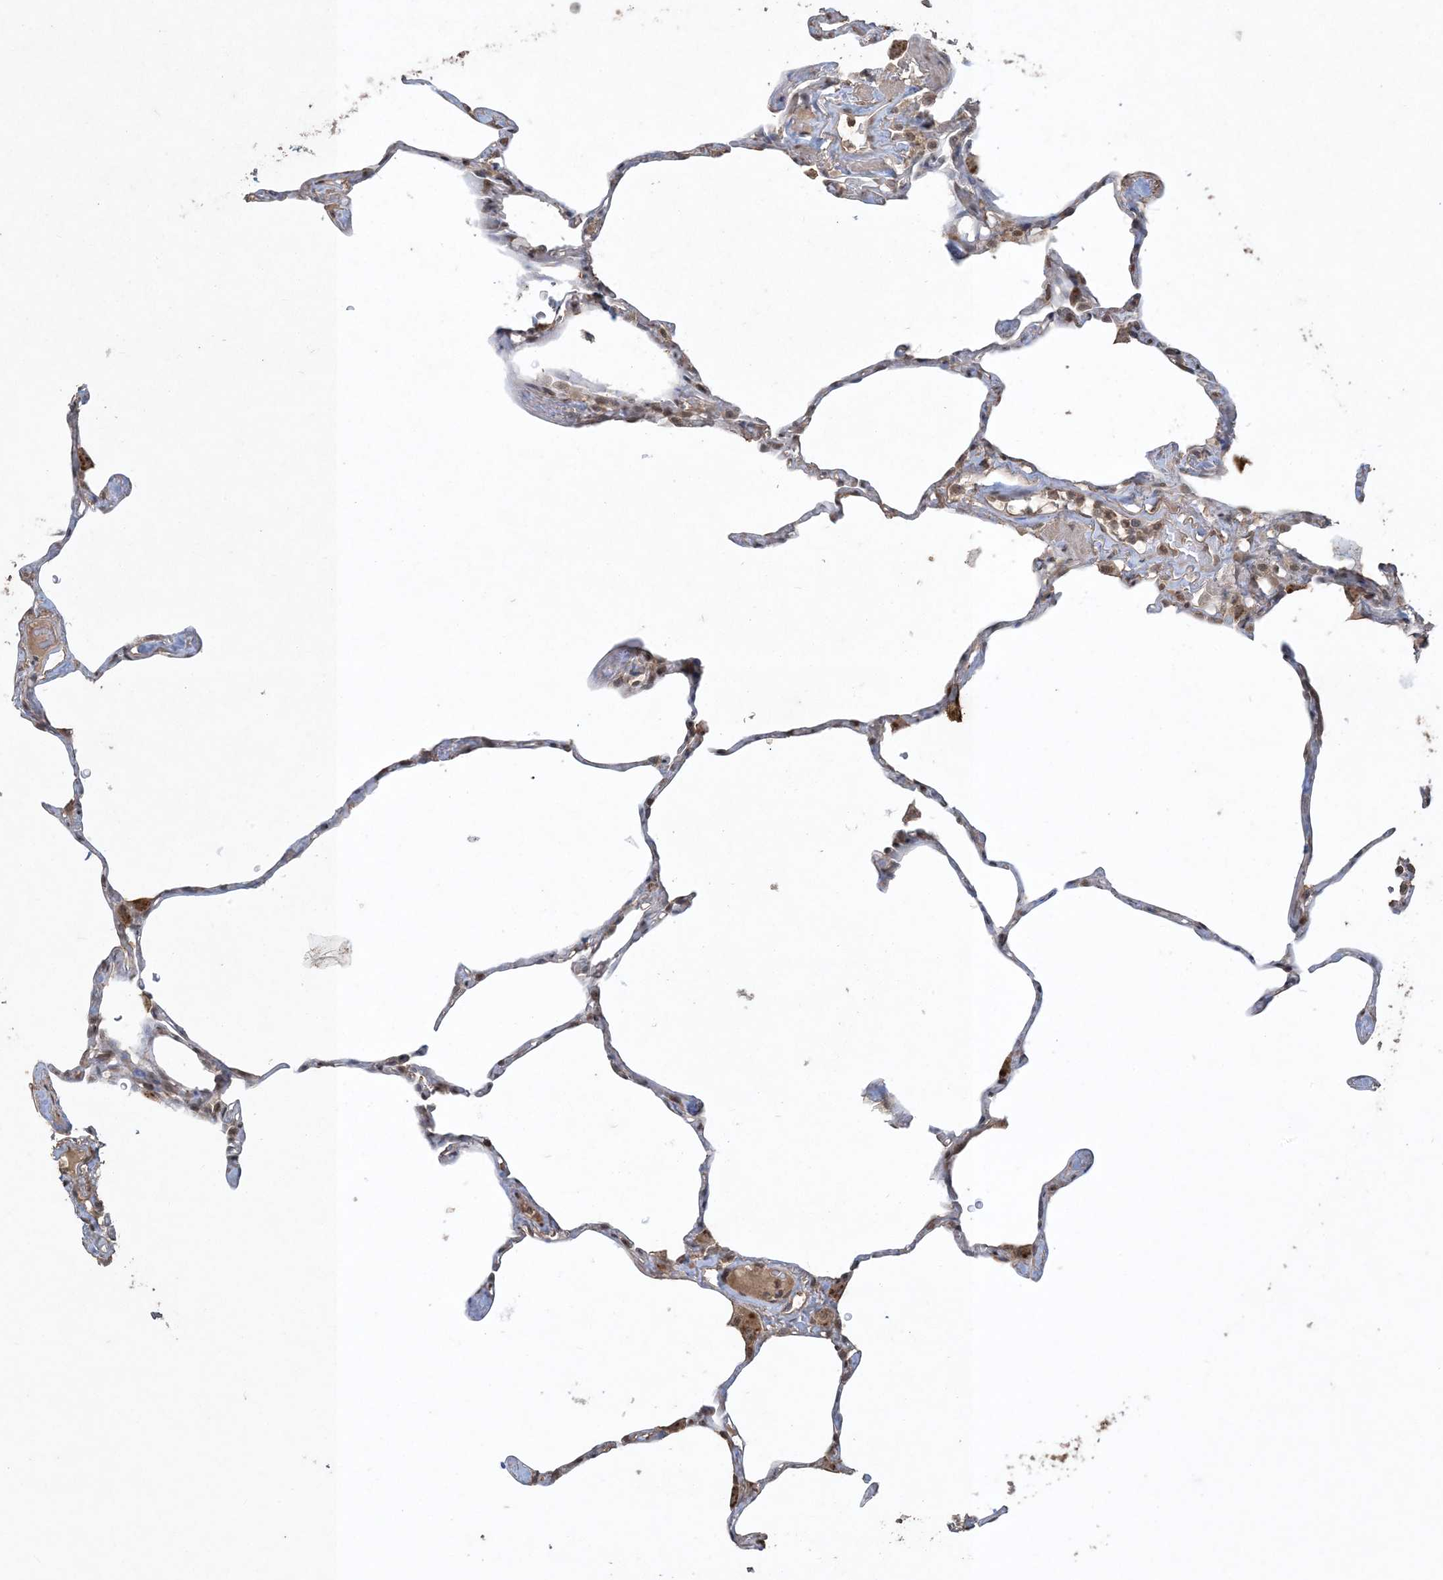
{"staining": {"intensity": "moderate", "quantity": "<25%", "location": "cytoplasmic/membranous"}, "tissue": "lung", "cell_type": "Alveolar cells", "image_type": "normal", "snomed": [{"axis": "morphology", "description": "Normal tissue, NOS"}, {"axis": "topography", "description": "Lung"}], "caption": "A brown stain labels moderate cytoplasmic/membranous expression of a protein in alveolar cells of unremarkable lung. The protein is shown in brown color, while the nuclei are stained blue.", "gene": "EFCAB8", "patient": {"sex": "male", "age": 65}}